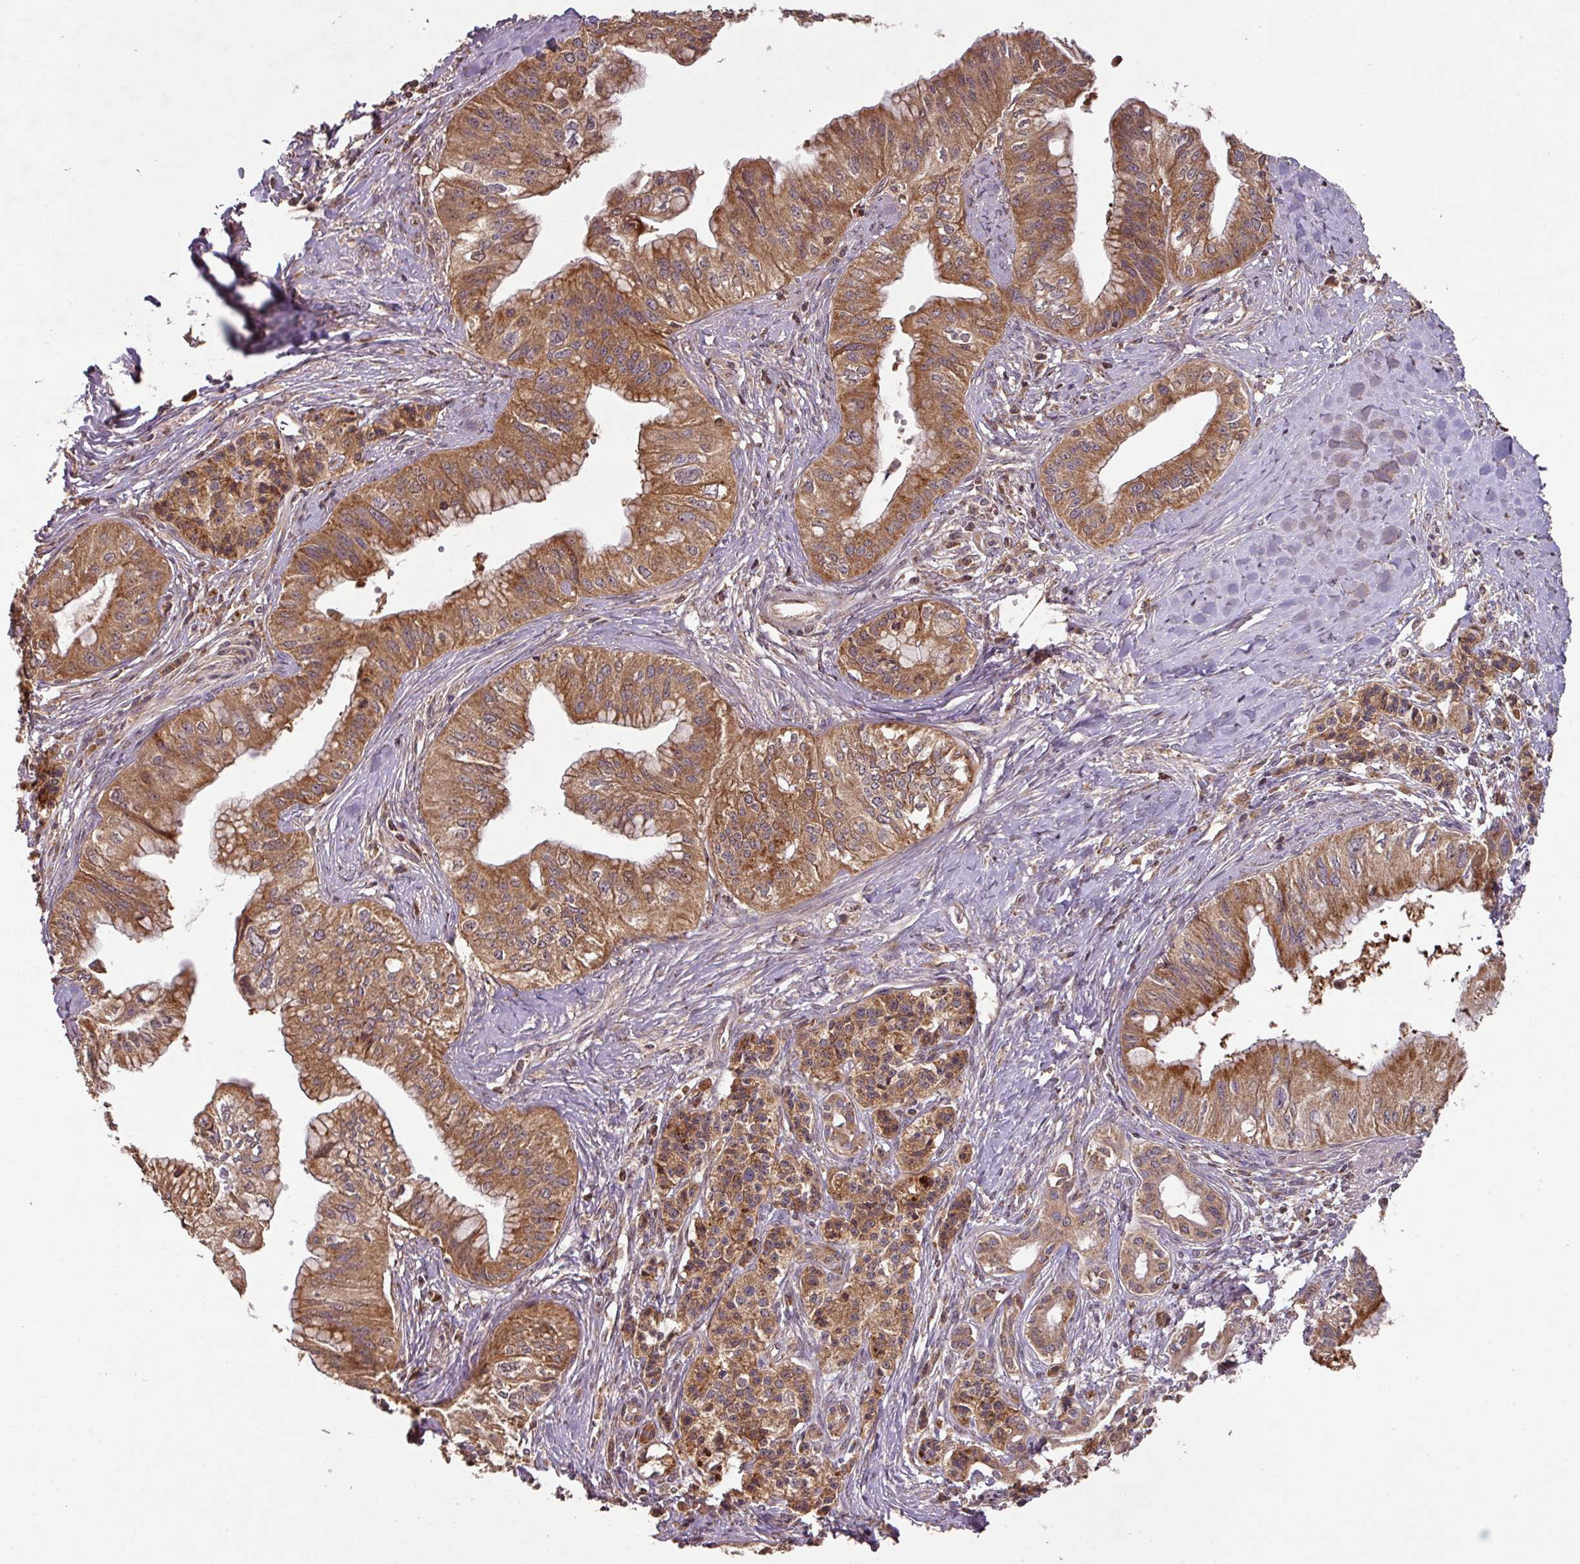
{"staining": {"intensity": "strong", "quantity": ">75%", "location": "cytoplasmic/membranous"}, "tissue": "pancreatic cancer", "cell_type": "Tumor cells", "image_type": "cancer", "snomed": [{"axis": "morphology", "description": "Adenocarcinoma, NOS"}, {"axis": "topography", "description": "Pancreas"}], "caption": "This histopathology image reveals immunohistochemistry (IHC) staining of human pancreatic adenocarcinoma, with high strong cytoplasmic/membranous positivity in about >75% of tumor cells.", "gene": "MRRF", "patient": {"sex": "male", "age": 71}}